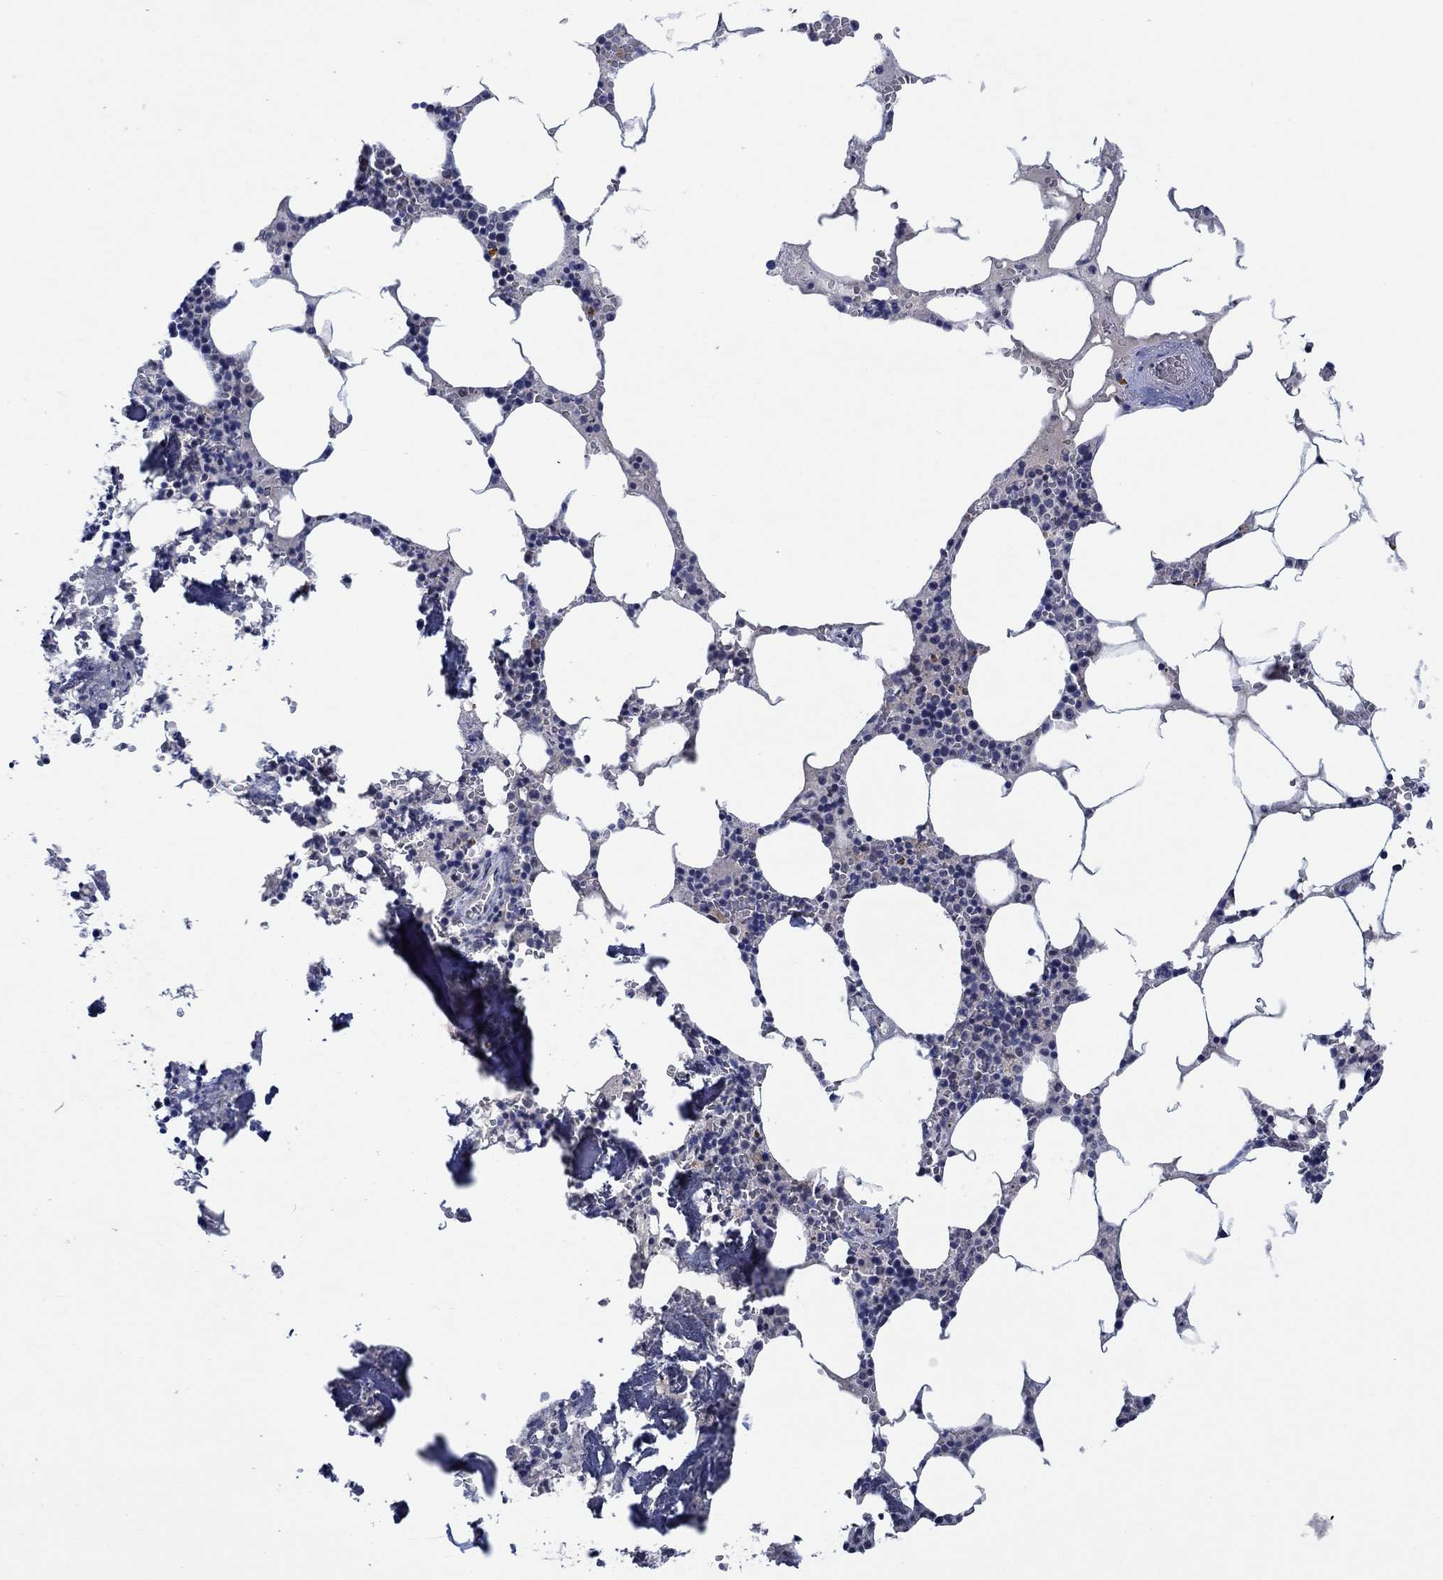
{"staining": {"intensity": "negative", "quantity": "none", "location": "none"}, "tissue": "bone marrow", "cell_type": "Hematopoietic cells", "image_type": "normal", "snomed": [{"axis": "morphology", "description": "Normal tissue, NOS"}, {"axis": "topography", "description": "Bone marrow"}], "caption": "This is an immunohistochemistry micrograph of normal bone marrow. There is no positivity in hematopoietic cells.", "gene": "HTN1", "patient": {"sex": "female", "age": 64}}